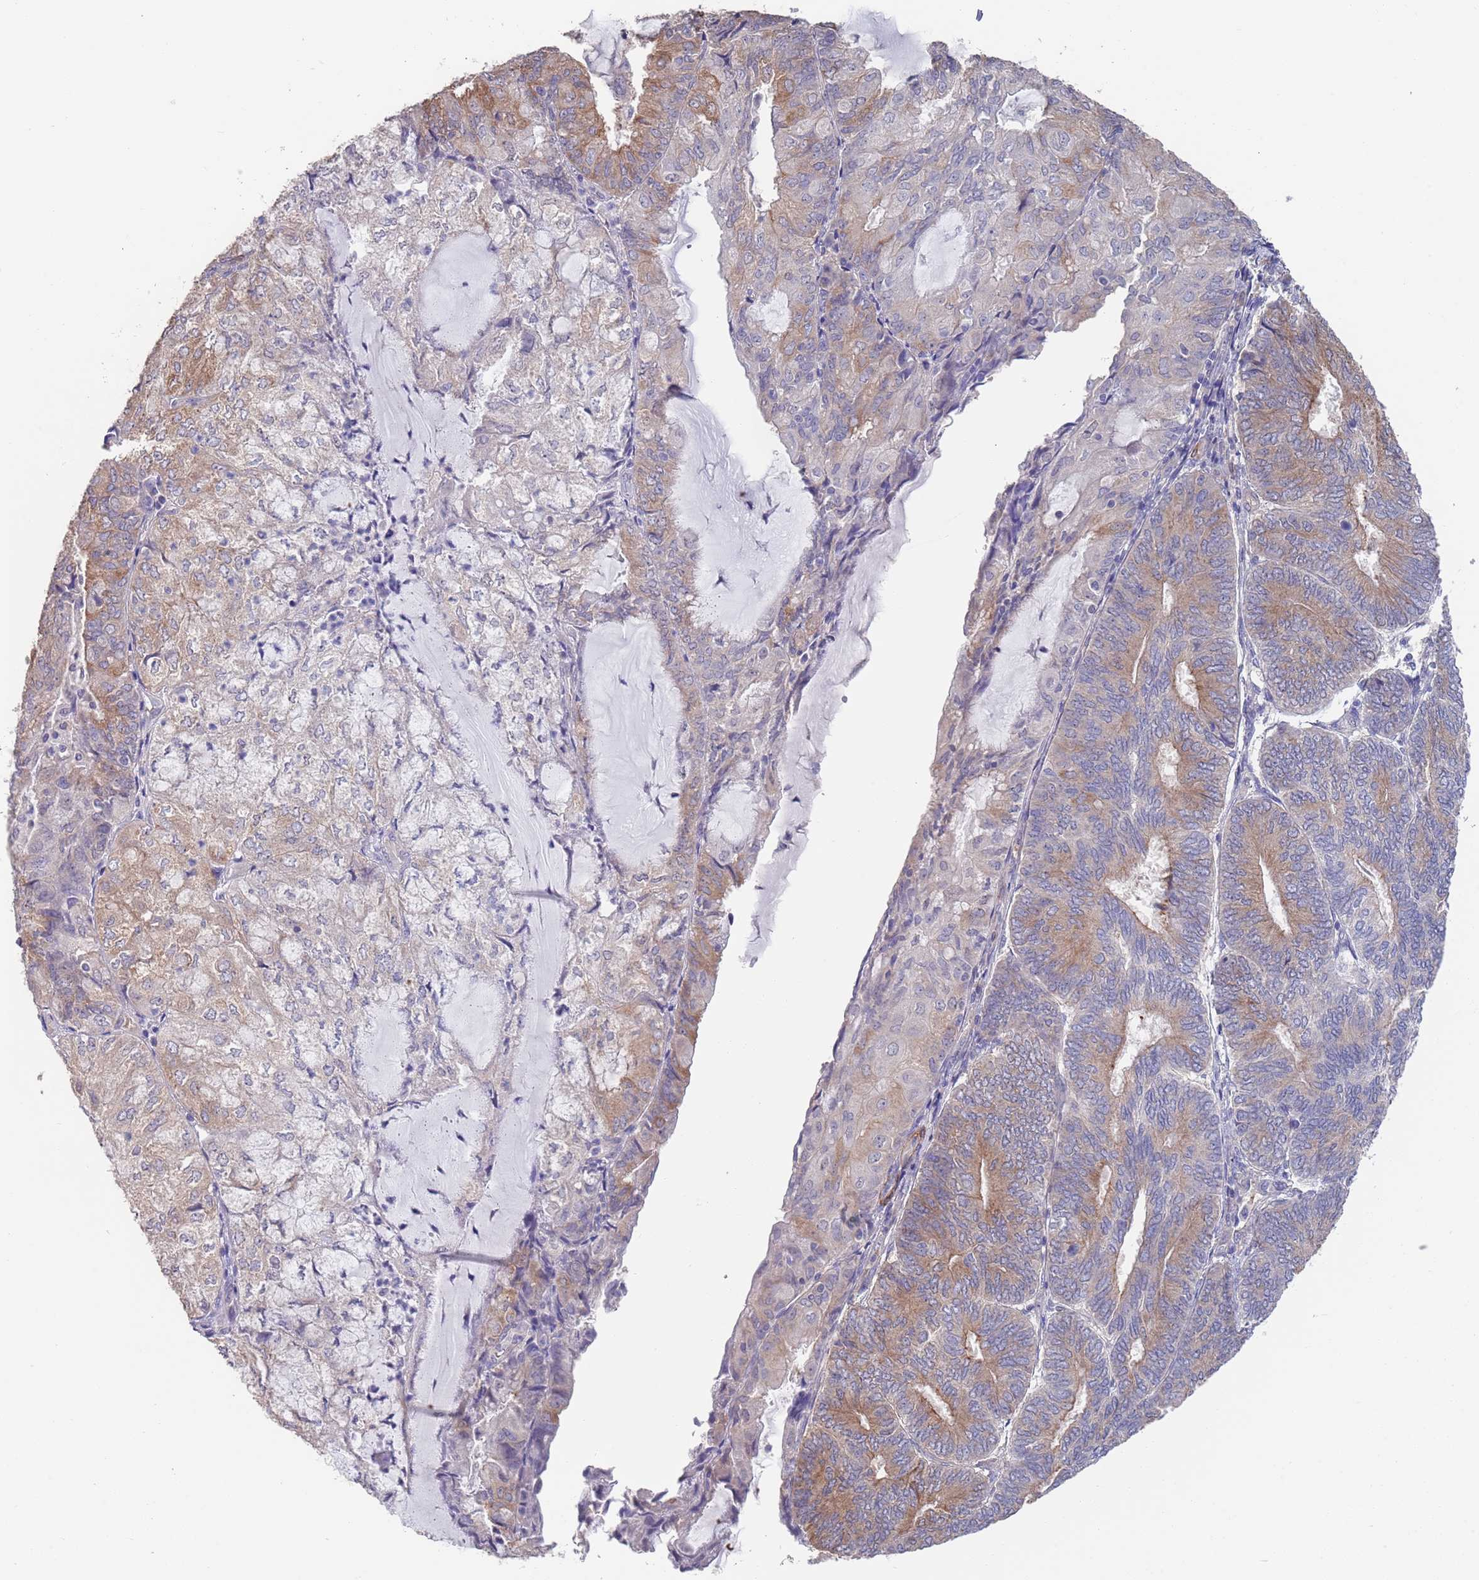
{"staining": {"intensity": "moderate", "quantity": "<25%", "location": "cytoplasmic/membranous"}, "tissue": "endometrial cancer", "cell_type": "Tumor cells", "image_type": "cancer", "snomed": [{"axis": "morphology", "description": "Adenocarcinoma, NOS"}, {"axis": "topography", "description": "Endometrium"}], "caption": "Human endometrial cancer stained for a protein (brown) displays moderate cytoplasmic/membranous positive staining in approximately <25% of tumor cells.", "gene": "ANK2", "patient": {"sex": "female", "age": 81}}